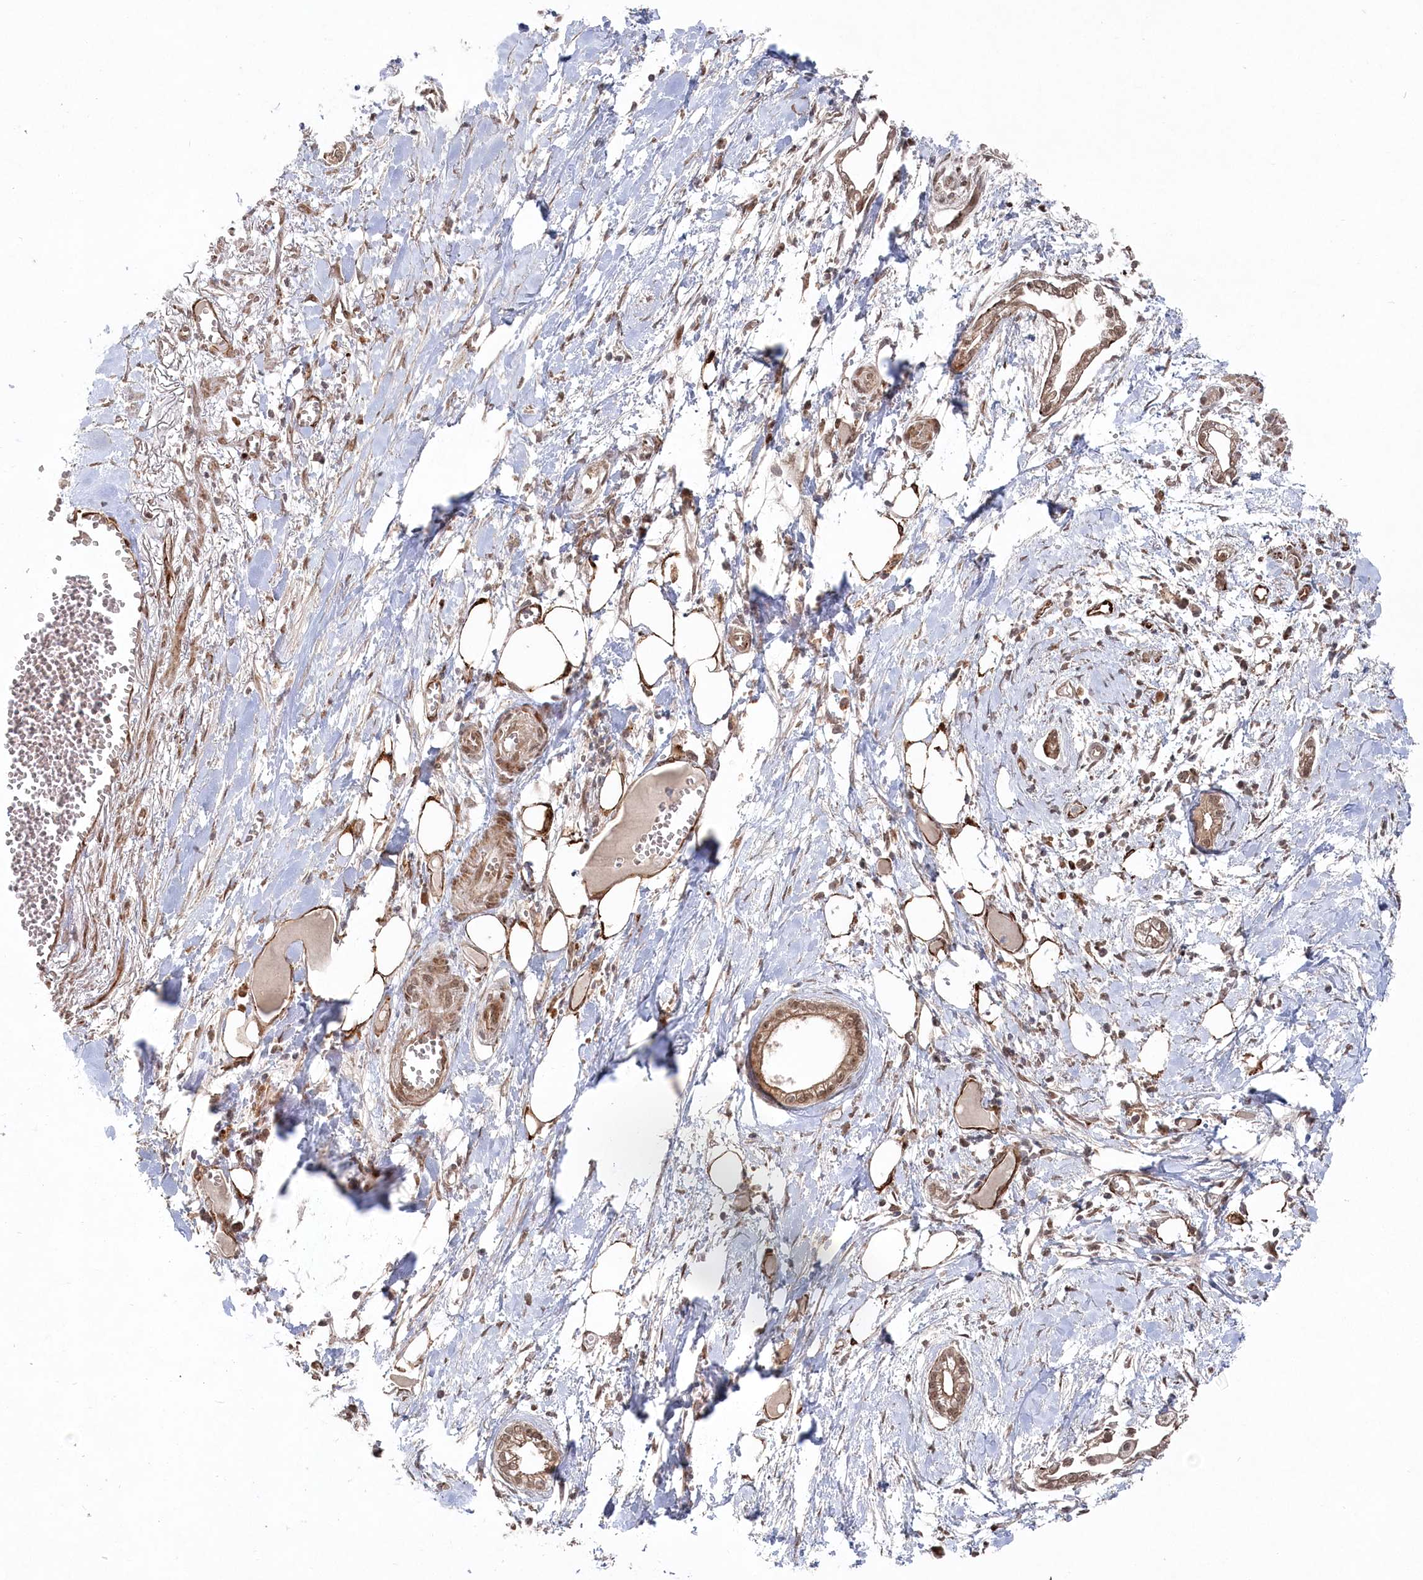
{"staining": {"intensity": "moderate", "quantity": ">75%", "location": "cytoplasmic/membranous,nuclear"}, "tissue": "pancreatic cancer", "cell_type": "Tumor cells", "image_type": "cancer", "snomed": [{"axis": "morphology", "description": "Adenocarcinoma, NOS"}, {"axis": "topography", "description": "Pancreas"}], "caption": "Pancreatic adenocarcinoma was stained to show a protein in brown. There is medium levels of moderate cytoplasmic/membranous and nuclear positivity in about >75% of tumor cells.", "gene": "POLR3A", "patient": {"sex": "male", "age": 68}}